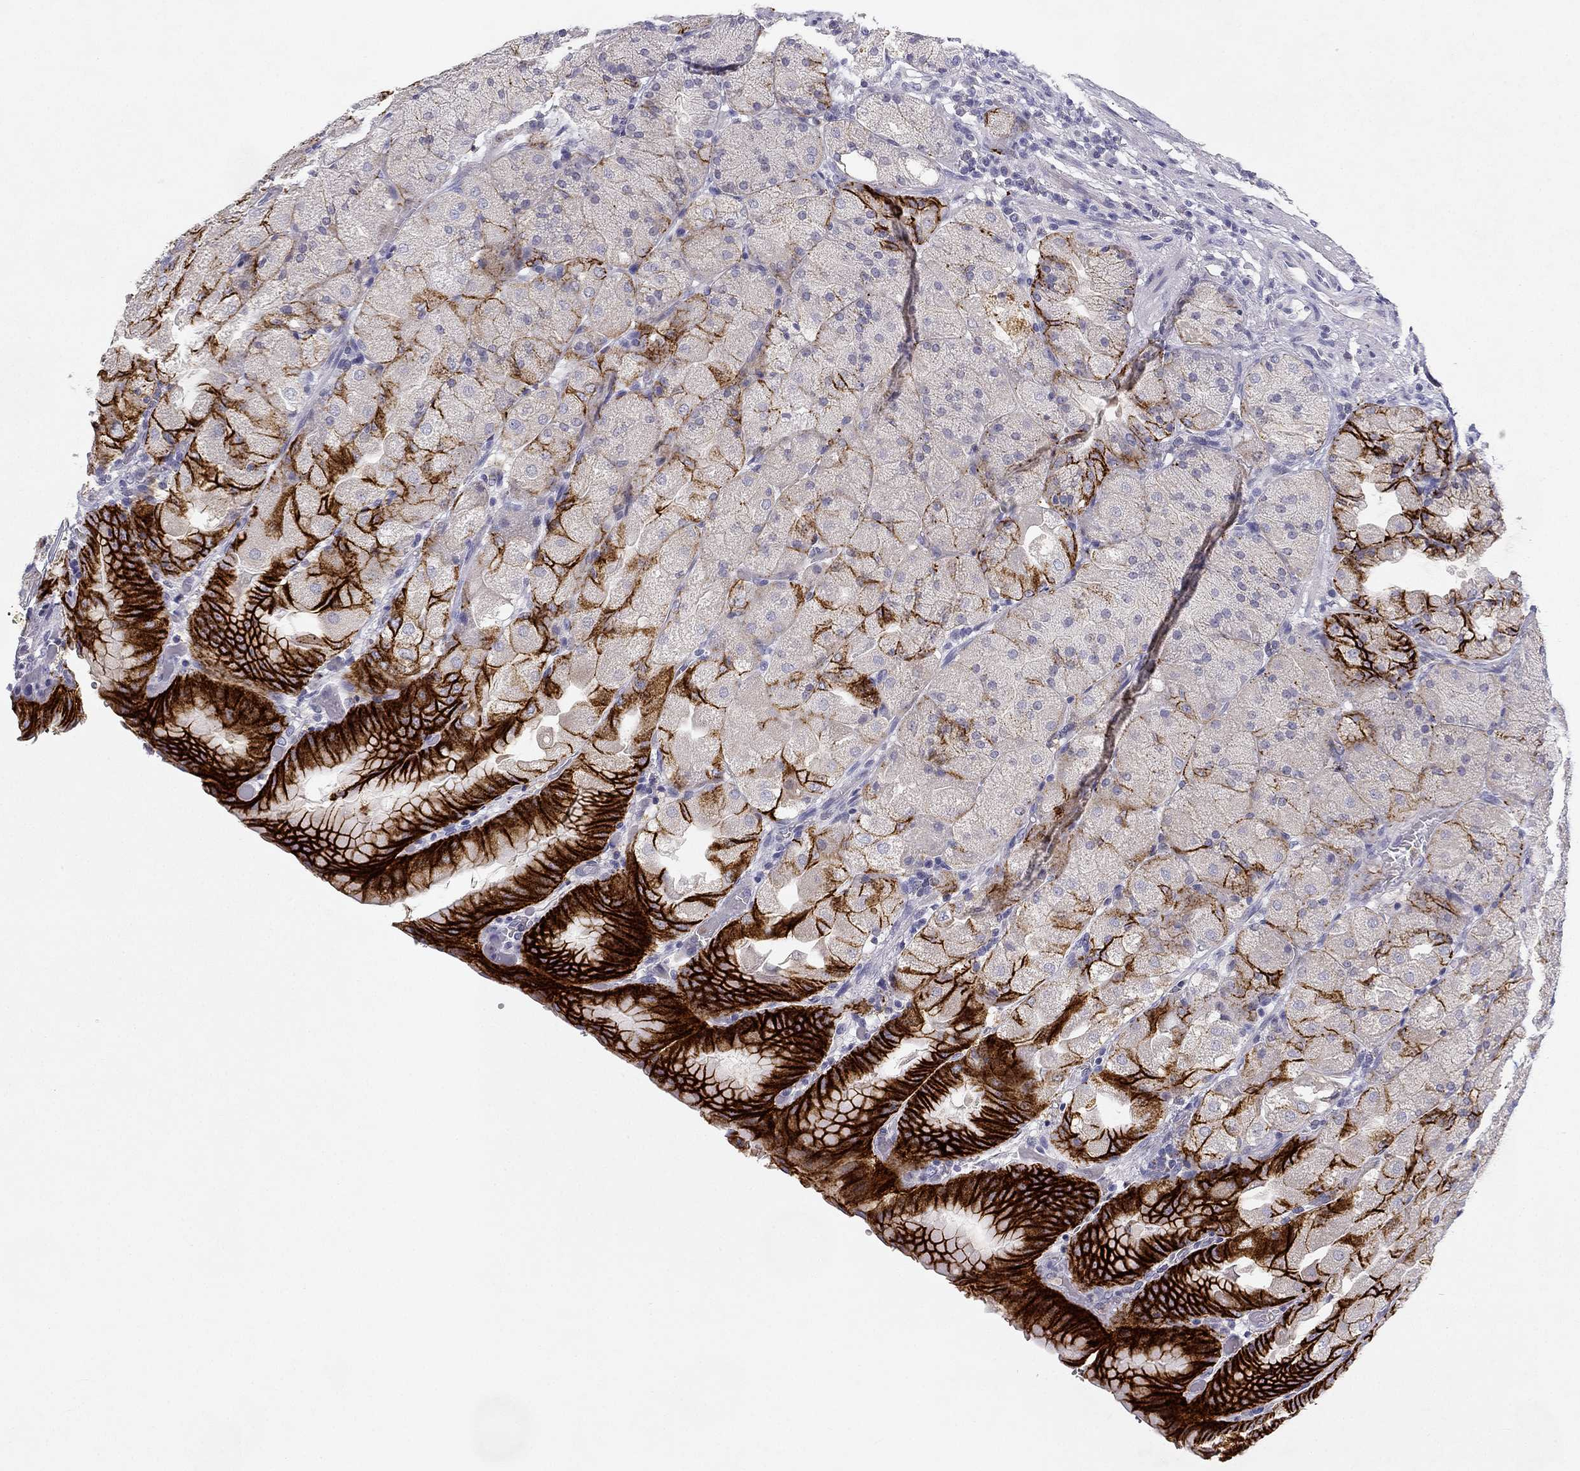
{"staining": {"intensity": "strong", "quantity": "25%-75%", "location": "cytoplasmic/membranous"}, "tissue": "stomach", "cell_type": "Glandular cells", "image_type": "normal", "snomed": [{"axis": "morphology", "description": "Normal tissue, NOS"}, {"axis": "topography", "description": "Stomach, upper"}, {"axis": "topography", "description": "Stomach"}, {"axis": "topography", "description": "Stomach, lower"}], "caption": "Immunohistochemical staining of benign stomach displays 25%-75% levels of strong cytoplasmic/membranous protein staining in about 25%-75% of glandular cells. Immunohistochemistry (ihc) stains the protein in brown and the nuclei are stained blue.", "gene": "SLC6A4", "patient": {"sex": "male", "age": 62}}